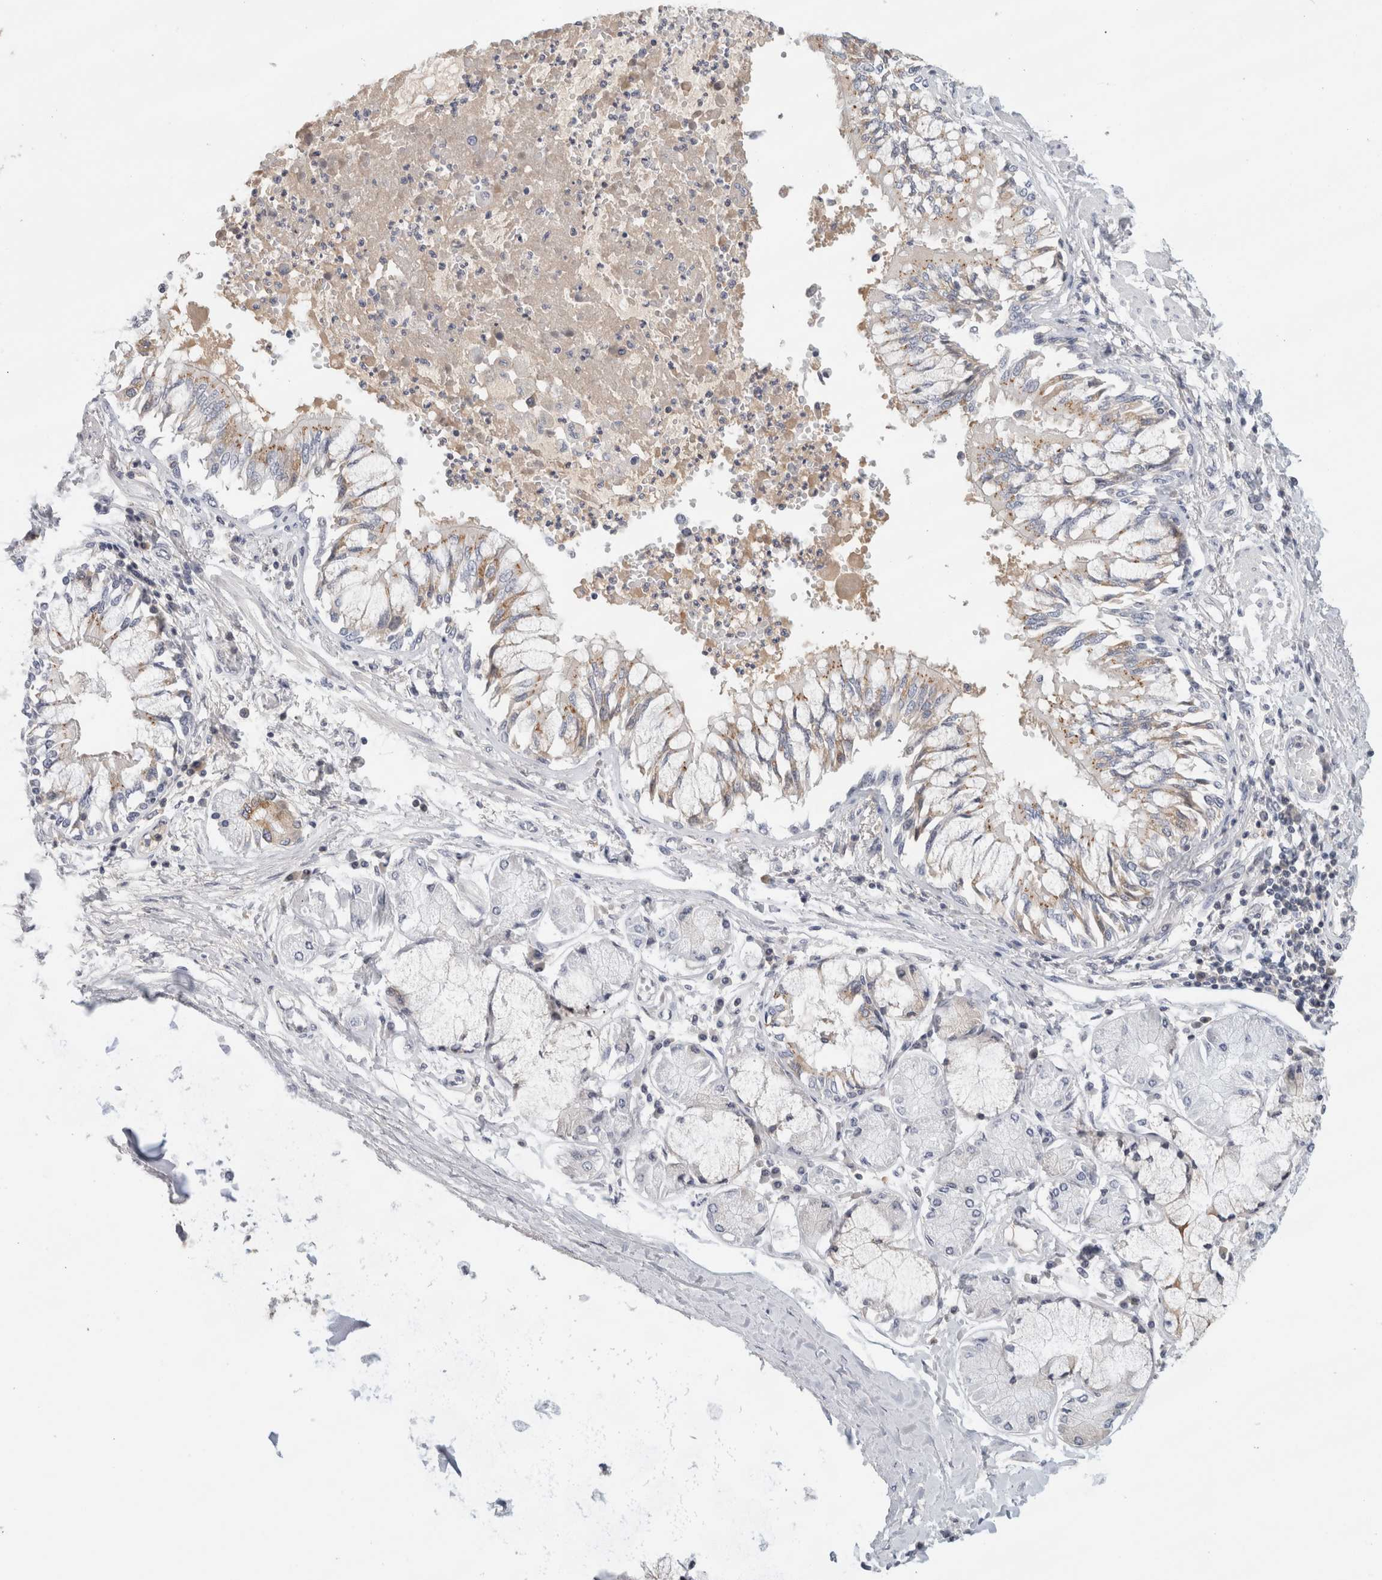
{"staining": {"intensity": "weak", "quantity": "25%-75%", "location": "cytoplasmic/membranous"}, "tissue": "bronchus", "cell_type": "Respiratory epithelial cells", "image_type": "normal", "snomed": [{"axis": "morphology", "description": "Normal tissue, NOS"}, {"axis": "topography", "description": "Cartilage tissue"}, {"axis": "topography", "description": "Bronchus"}, {"axis": "topography", "description": "Lung"}], "caption": "This histopathology image demonstrates immunohistochemistry (IHC) staining of benign human bronchus, with low weak cytoplasmic/membranous staining in about 25%-75% of respiratory epithelial cells.", "gene": "STK31", "patient": {"sex": "female", "age": 49}}